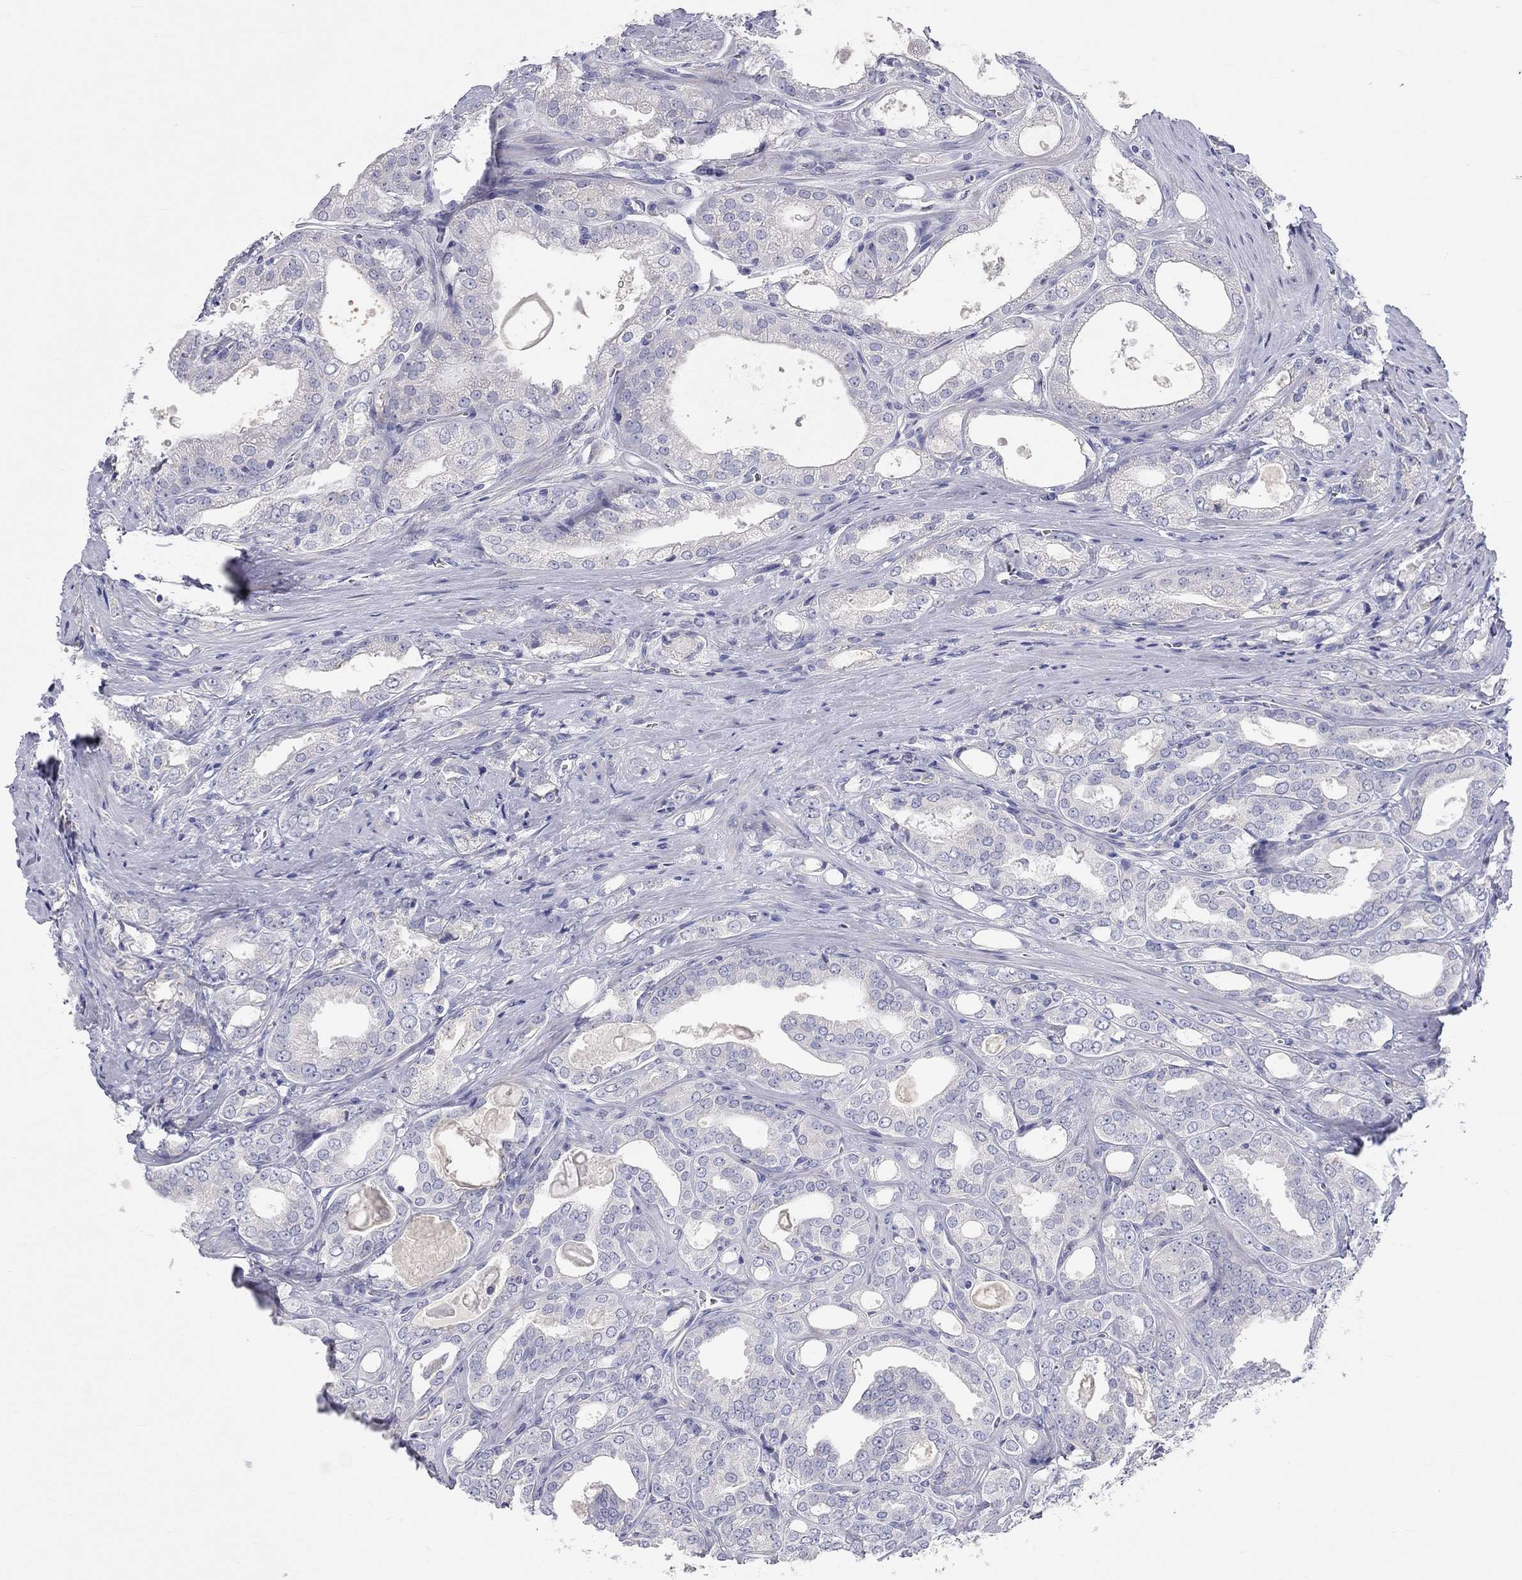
{"staining": {"intensity": "moderate", "quantity": "<25%", "location": "cytoplasmic/membranous"}, "tissue": "prostate cancer", "cell_type": "Tumor cells", "image_type": "cancer", "snomed": [{"axis": "morphology", "description": "Adenocarcinoma, NOS"}, {"axis": "morphology", "description": "Adenocarcinoma, High grade"}, {"axis": "topography", "description": "Prostate"}], "caption": "Immunohistochemical staining of prostate cancer exhibits moderate cytoplasmic/membranous protein positivity in about <25% of tumor cells. The staining was performed using DAB (3,3'-diaminobenzidine) to visualize the protein expression in brown, while the nuclei were stained in blue with hematoxylin (Magnification: 20x).", "gene": "RCAN1", "patient": {"sex": "male", "age": 70}}